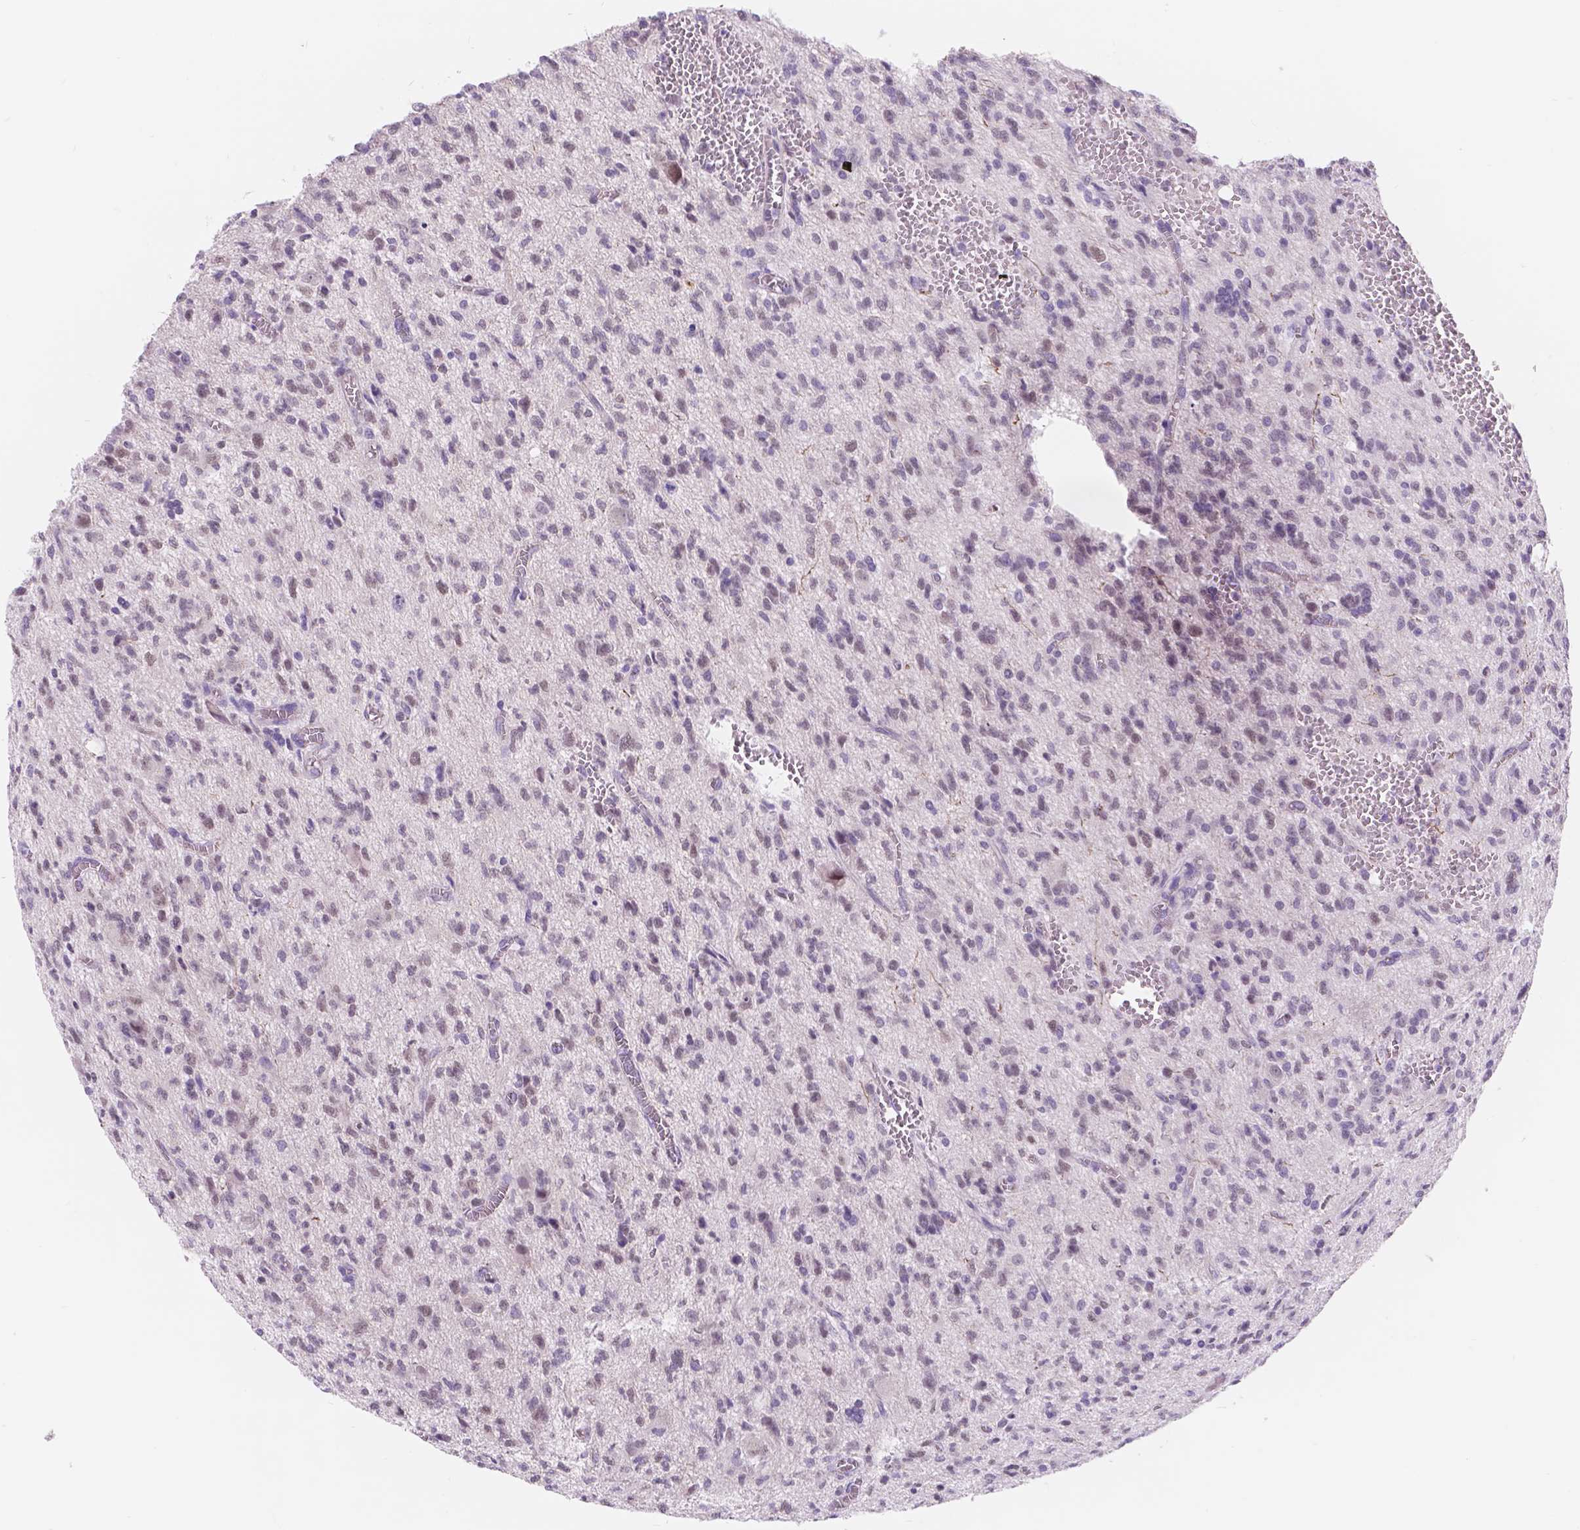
{"staining": {"intensity": "weak", "quantity": "25%-75%", "location": "nuclear"}, "tissue": "glioma", "cell_type": "Tumor cells", "image_type": "cancer", "snomed": [{"axis": "morphology", "description": "Glioma, malignant, Low grade"}, {"axis": "topography", "description": "Brain"}], "caption": "A high-resolution histopathology image shows immunohistochemistry staining of malignant glioma (low-grade), which reveals weak nuclear staining in approximately 25%-75% of tumor cells.", "gene": "DCC", "patient": {"sex": "male", "age": 64}}